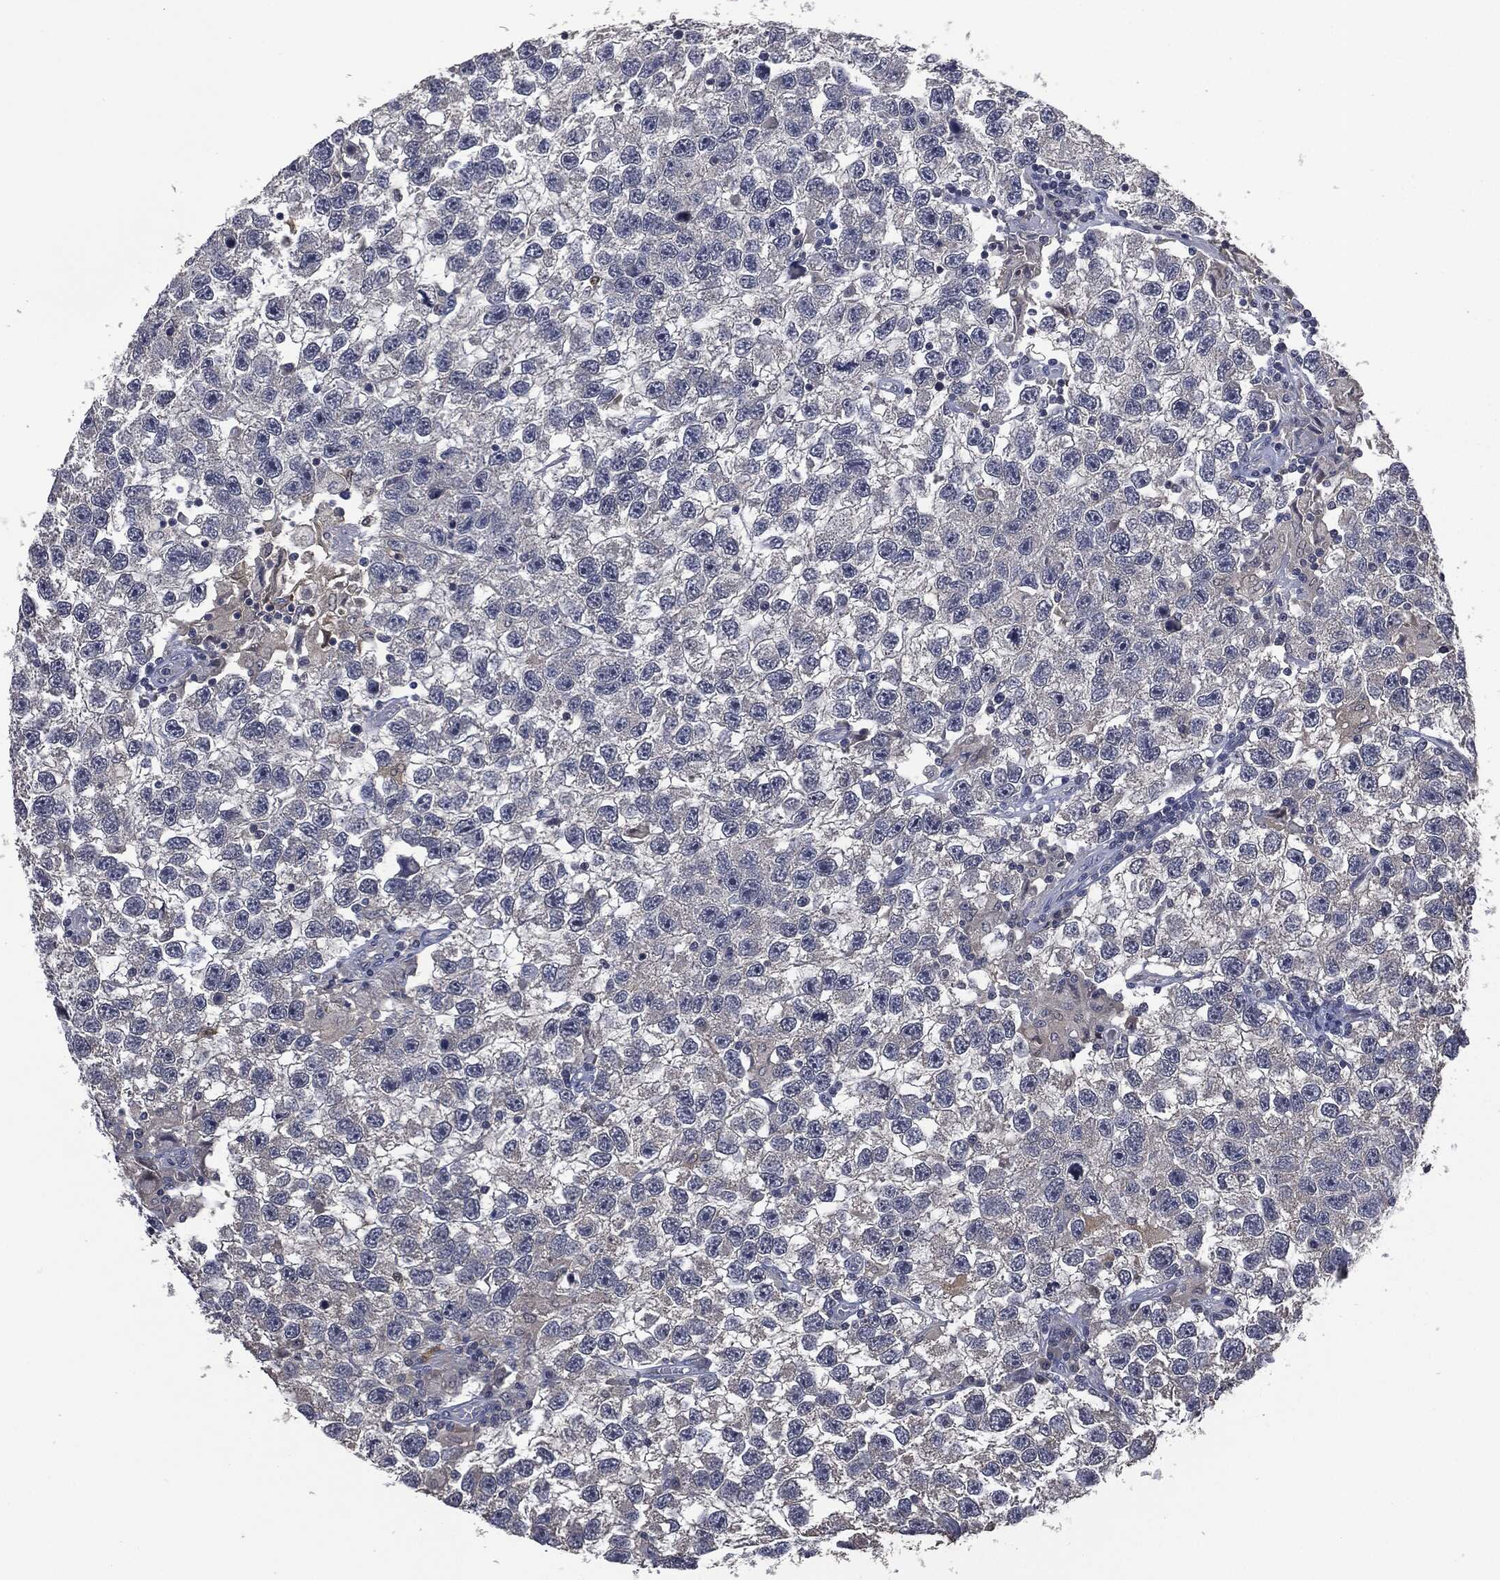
{"staining": {"intensity": "negative", "quantity": "none", "location": "none"}, "tissue": "testis cancer", "cell_type": "Tumor cells", "image_type": "cancer", "snomed": [{"axis": "morphology", "description": "Seminoma, NOS"}, {"axis": "topography", "description": "Testis"}], "caption": "An IHC histopathology image of testis cancer is shown. There is no staining in tumor cells of testis cancer. (Stains: DAB immunohistochemistry (IHC) with hematoxylin counter stain, Microscopy: brightfield microscopy at high magnification).", "gene": "IL1RN", "patient": {"sex": "male", "age": 26}}